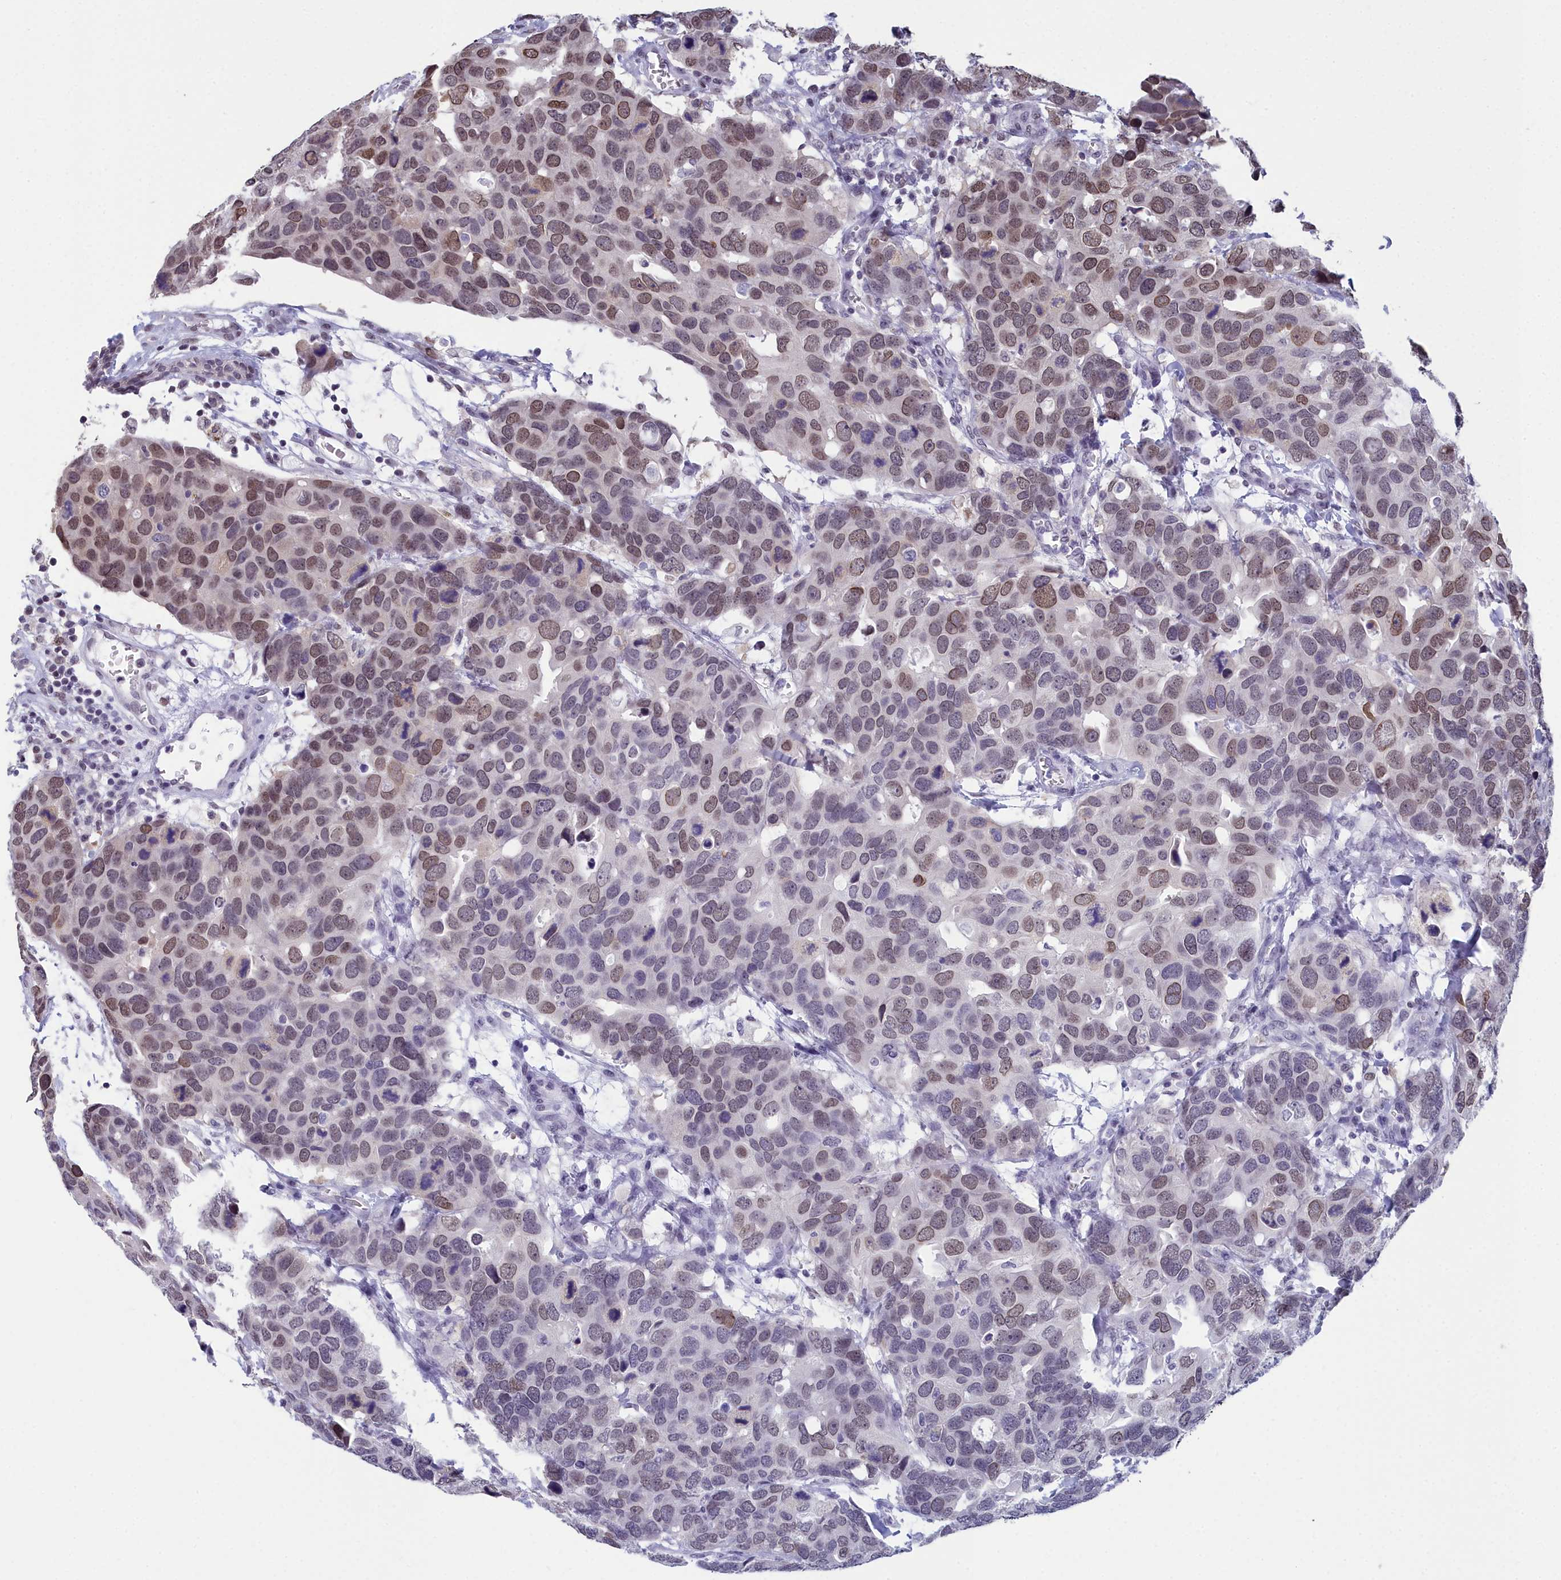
{"staining": {"intensity": "moderate", "quantity": "25%-75%", "location": "nuclear"}, "tissue": "breast cancer", "cell_type": "Tumor cells", "image_type": "cancer", "snomed": [{"axis": "morphology", "description": "Duct carcinoma"}, {"axis": "topography", "description": "Breast"}], "caption": "Immunohistochemical staining of human invasive ductal carcinoma (breast) reveals medium levels of moderate nuclear protein expression in about 25%-75% of tumor cells.", "gene": "CCDC97", "patient": {"sex": "female", "age": 83}}